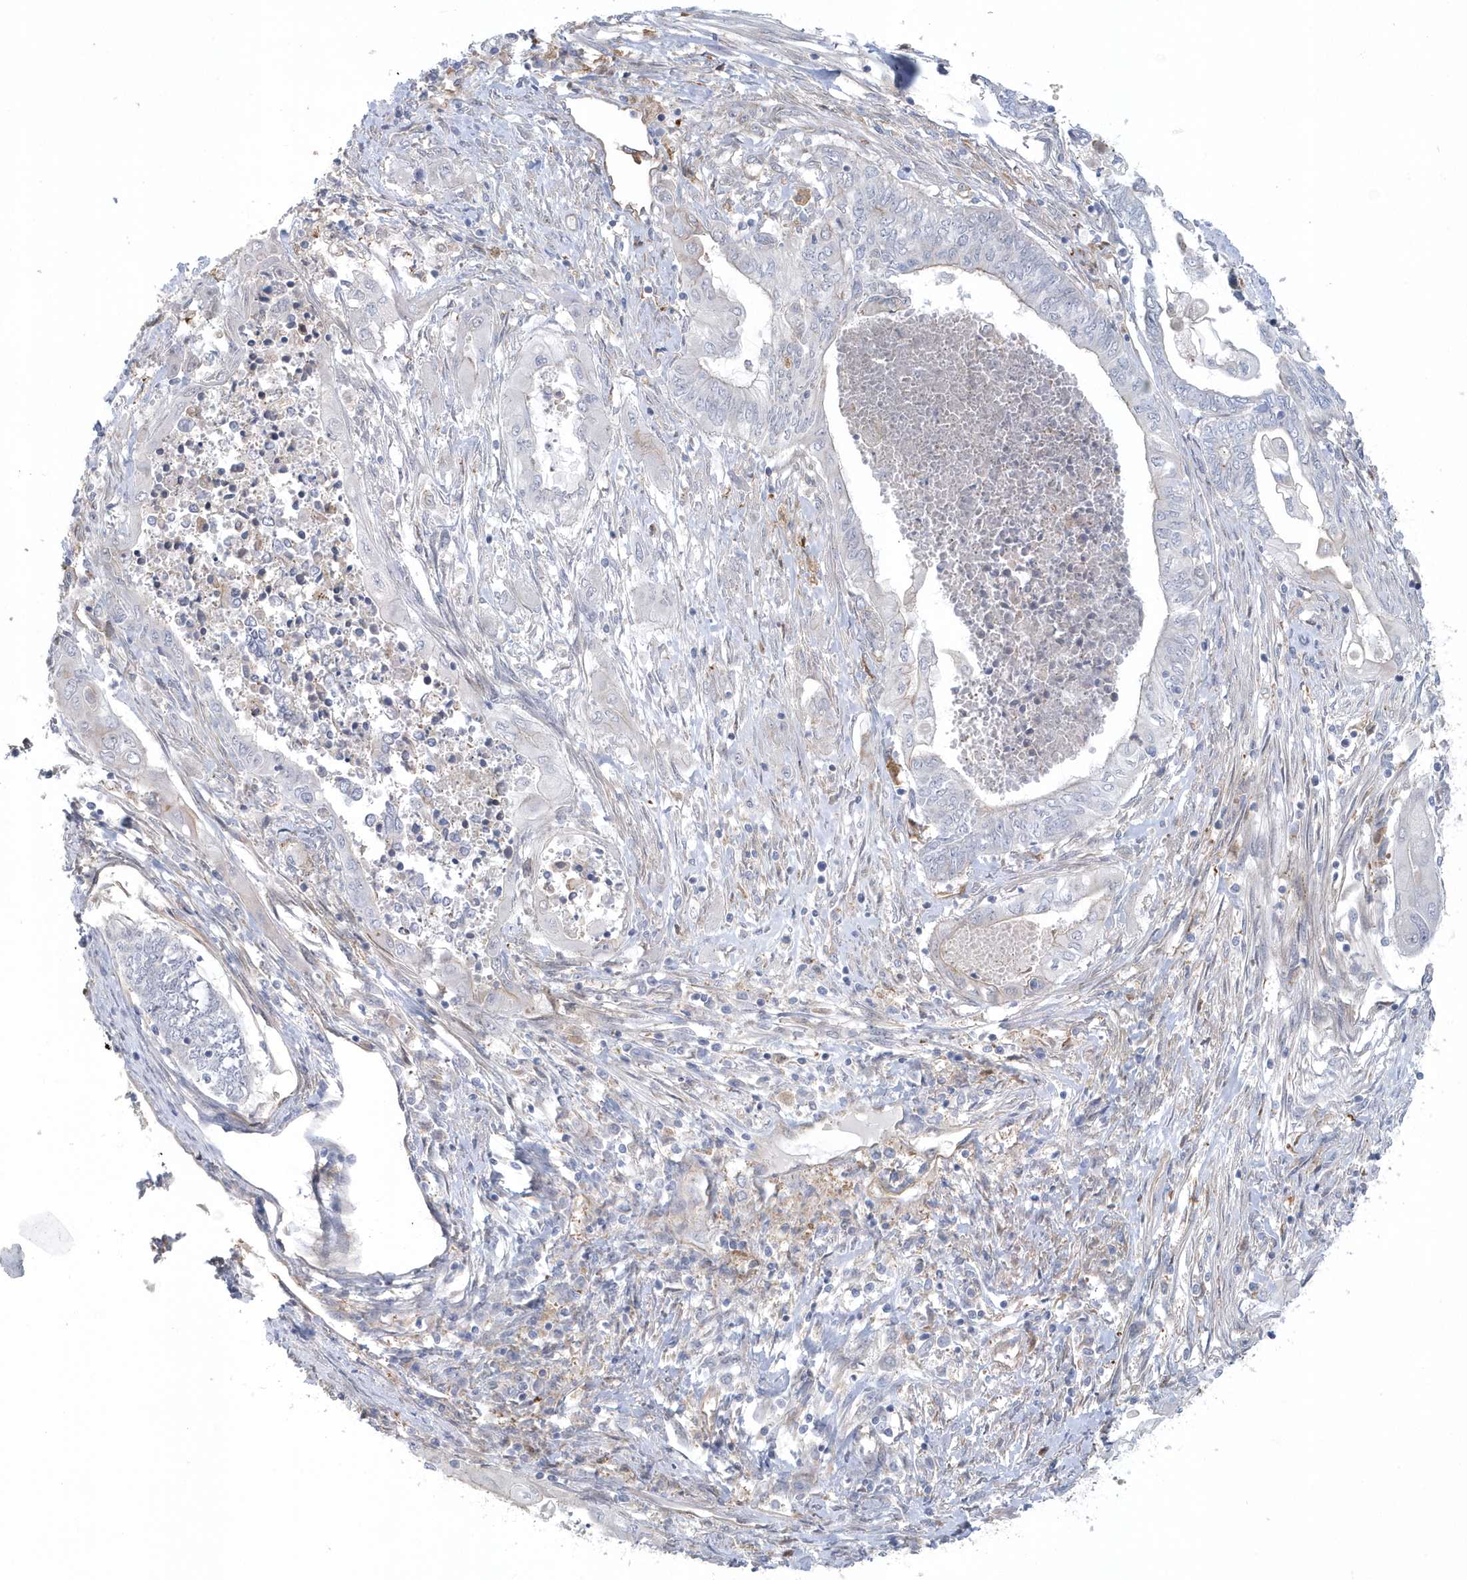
{"staining": {"intensity": "negative", "quantity": "none", "location": "none"}, "tissue": "endometrial cancer", "cell_type": "Tumor cells", "image_type": "cancer", "snomed": [{"axis": "morphology", "description": "Adenocarcinoma, NOS"}, {"axis": "topography", "description": "Uterus"}, {"axis": "topography", "description": "Endometrium"}], "caption": "IHC of human endometrial cancer (adenocarcinoma) demonstrates no expression in tumor cells.", "gene": "RAI14", "patient": {"sex": "female", "age": 70}}